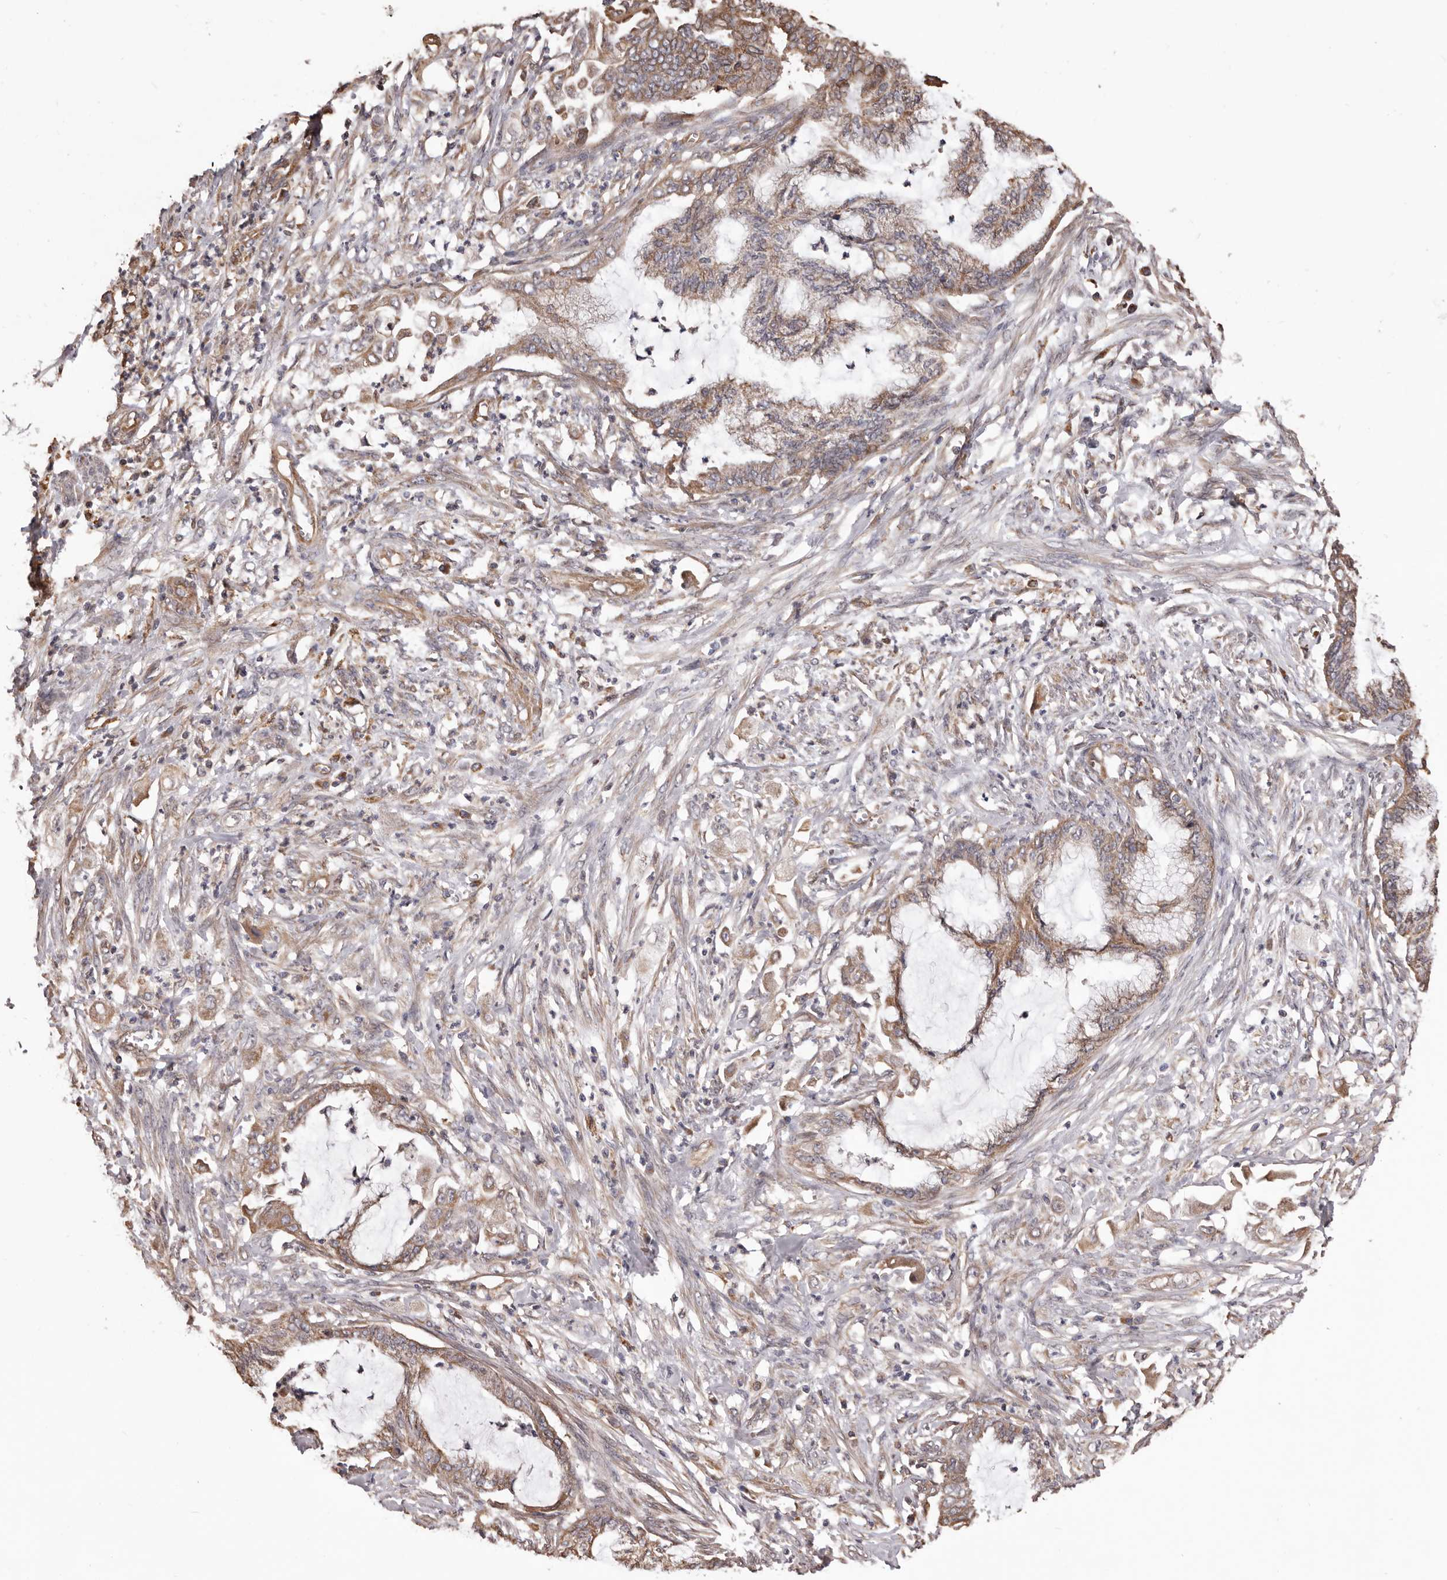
{"staining": {"intensity": "weak", "quantity": ">75%", "location": "cytoplasmic/membranous"}, "tissue": "endometrial cancer", "cell_type": "Tumor cells", "image_type": "cancer", "snomed": [{"axis": "morphology", "description": "Adenocarcinoma, NOS"}, {"axis": "topography", "description": "Endometrium"}], "caption": "This histopathology image exhibits immunohistochemistry (IHC) staining of endometrial adenocarcinoma, with low weak cytoplasmic/membranous expression in about >75% of tumor cells.", "gene": "CEP104", "patient": {"sex": "female", "age": 86}}